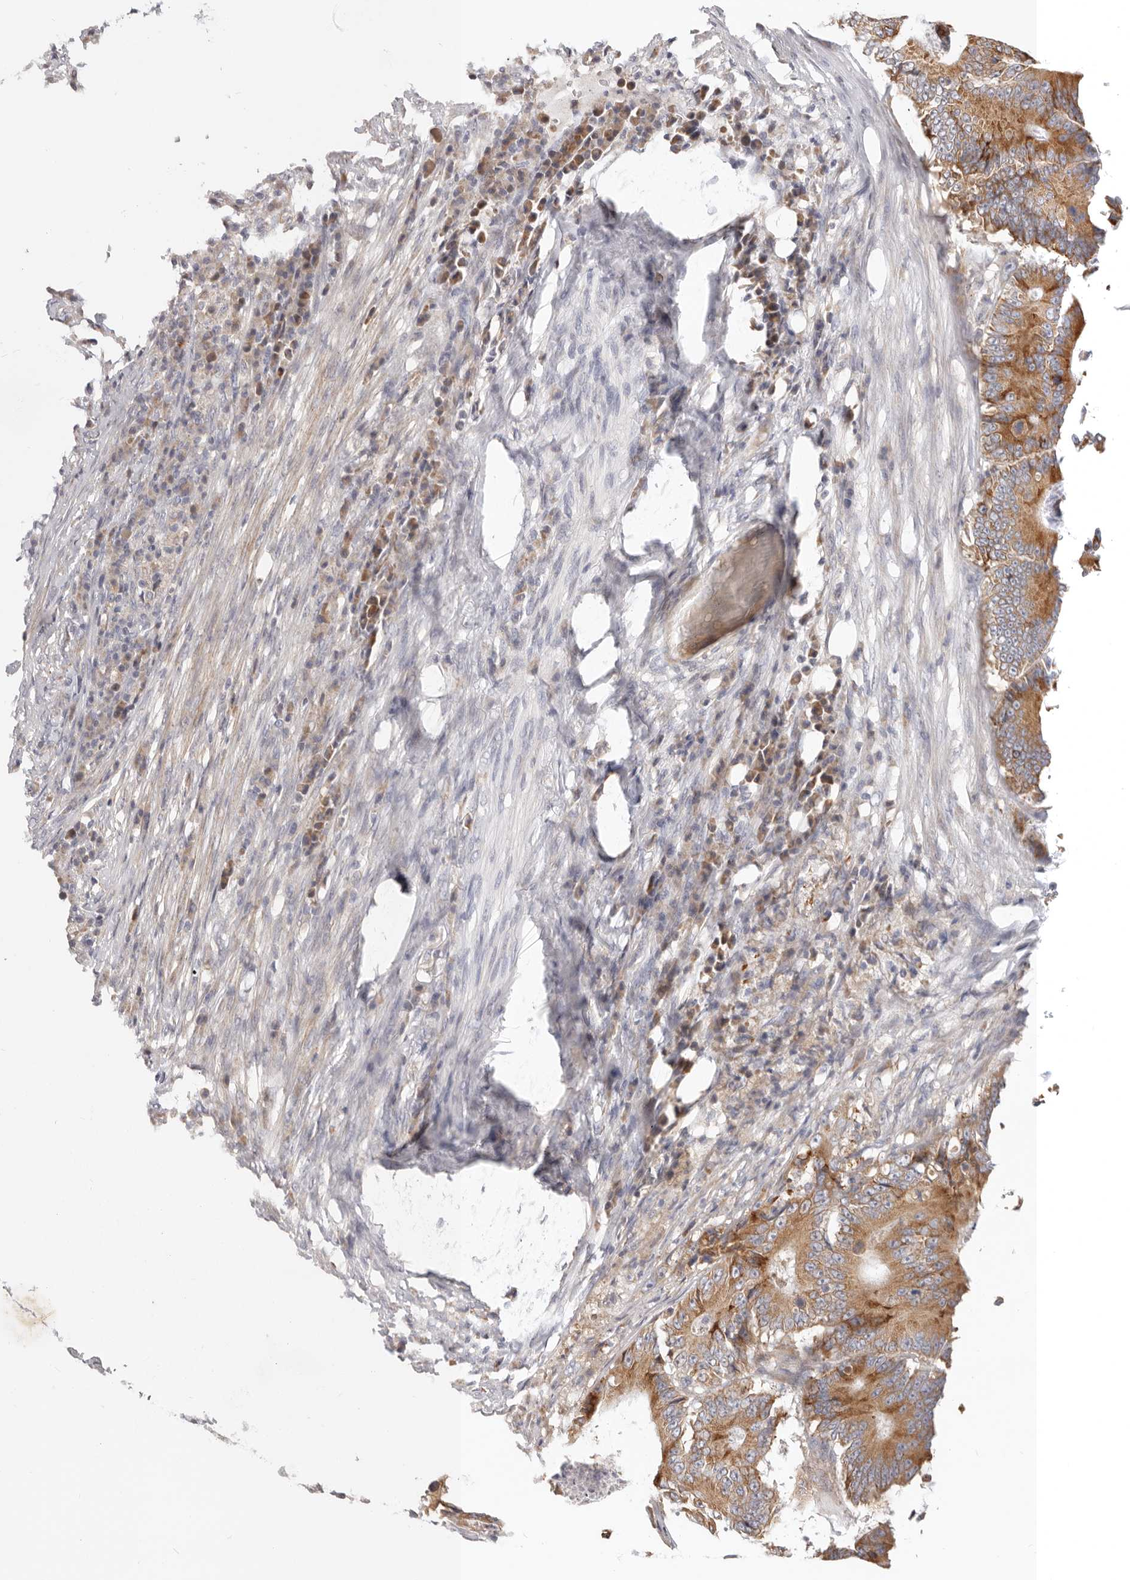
{"staining": {"intensity": "moderate", "quantity": ">75%", "location": "cytoplasmic/membranous"}, "tissue": "colorectal cancer", "cell_type": "Tumor cells", "image_type": "cancer", "snomed": [{"axis": "morphology", "description": "Adenocarcinoma, NOS"}, {"axis": "topography", "description": "Colon"}], "caption": "Colorectal cancer (adenocarcinoma) stained with DAB (3,3'-diaminobenzidine) immunohistochemistry displays medium levels of moderate cytoplasmic/membranous expression in about >75% of tumor cells. Using DAB (3,3'-diaminobenzidine) (brown) and hematoxylin (blue) stains, captured at high magnification using brightfield microscopy.", "gene": "TFB2M", "patient": {"sex": "male", "age": 83}}